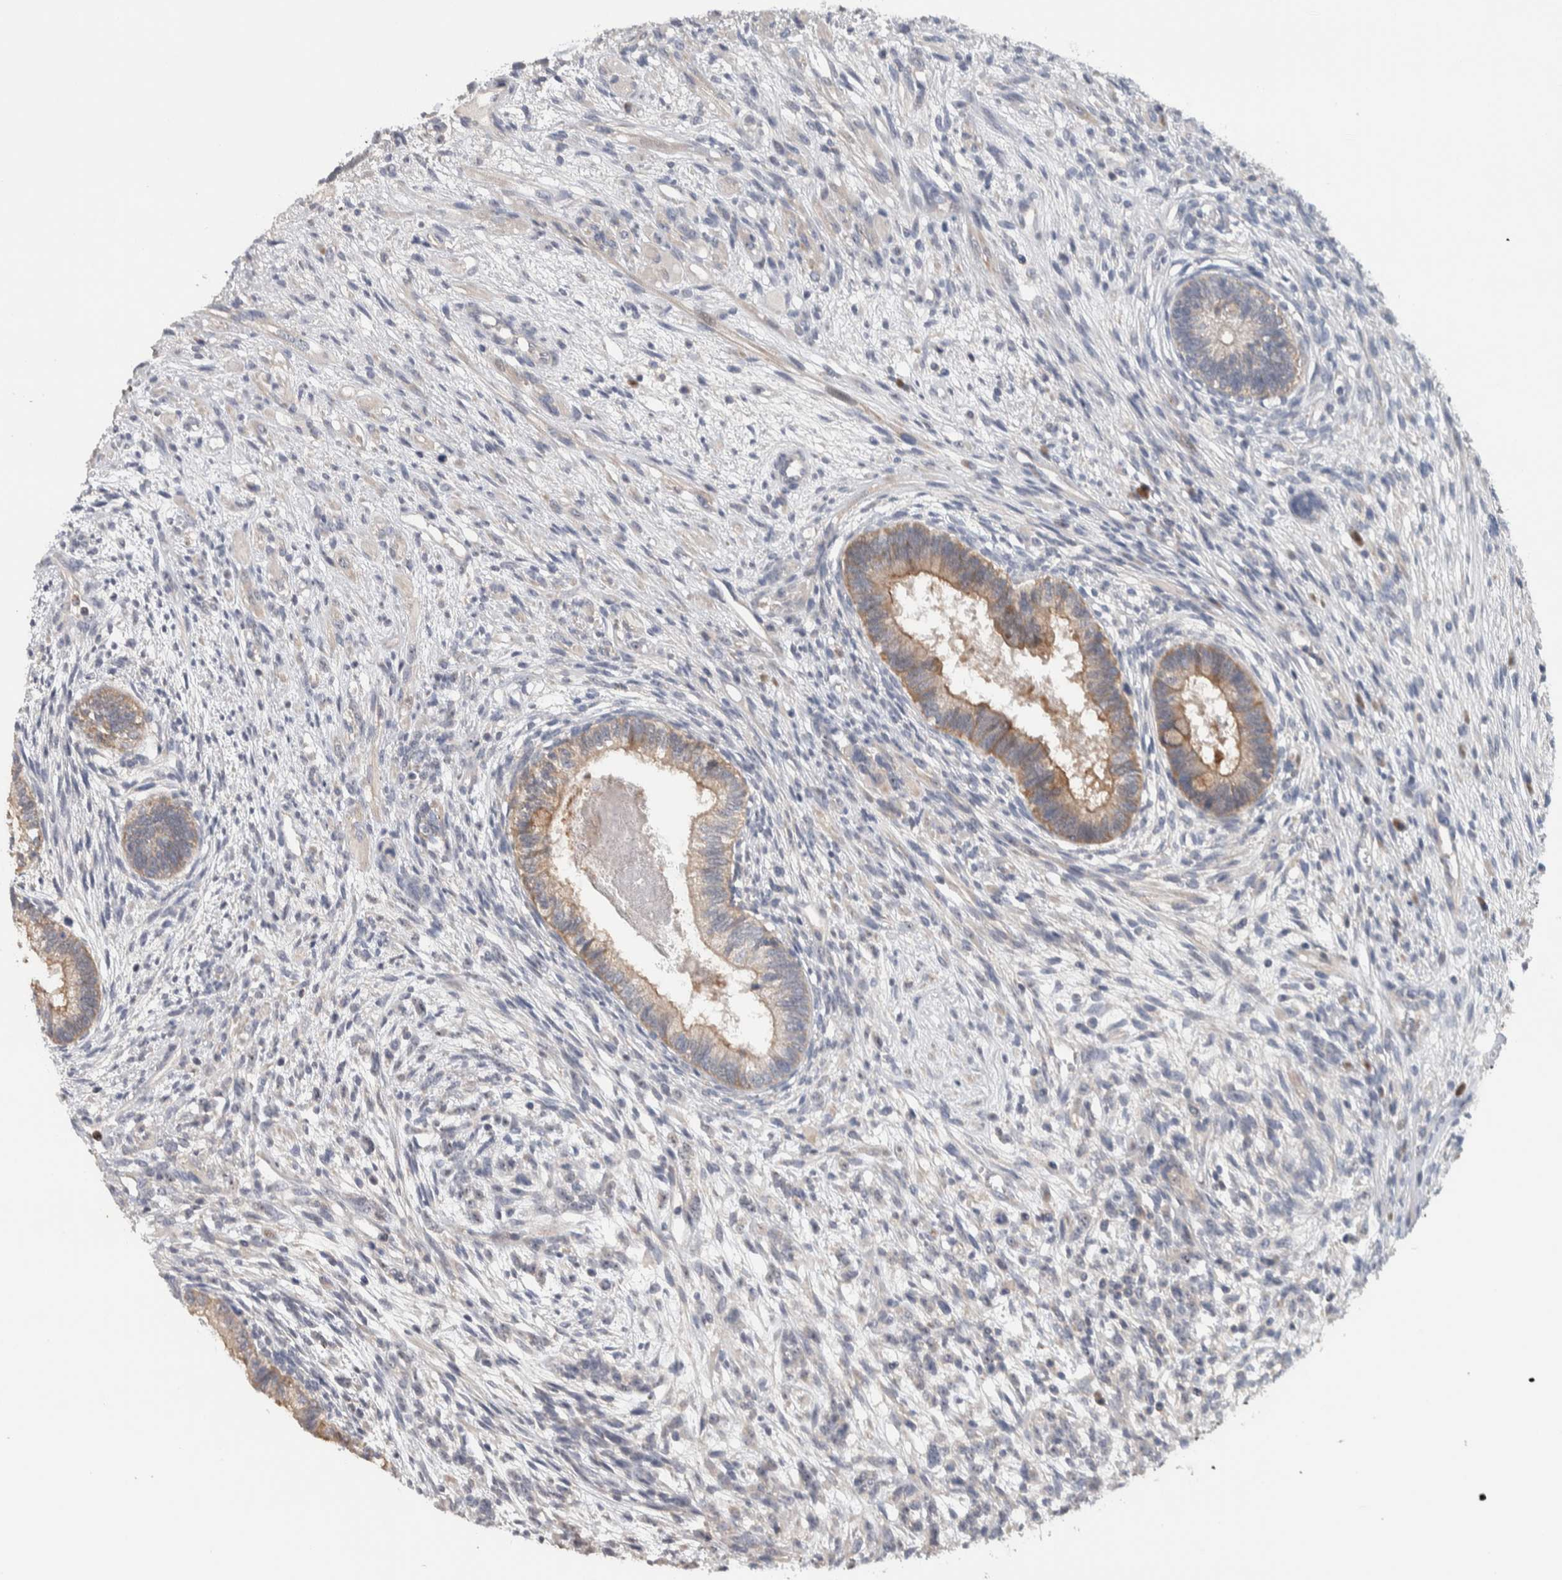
{"staining": {"intensity": "moderate", "quantity": ">75%", "location": "cytoplasmic/membranous,nuclear"}, "tissue": "testis cancer", "cell_type": "Tumor cells", "image_type": "cancer", "snomed": [{"axis": "morphology", "description": "Seminoma, NOS"}, {"axis": "morphology", "description": "Carcinoma, Embryonal, NOS"}, {"axis": "topography", "description": "Testis"}], "caption": "A brown stain labels moderate cytoplasmic/membranous and nuclear positivity of a protein in testis cancer tumor cells.", "gene": "PRRG4", "patient": {"sex": "male", "age": 28}}